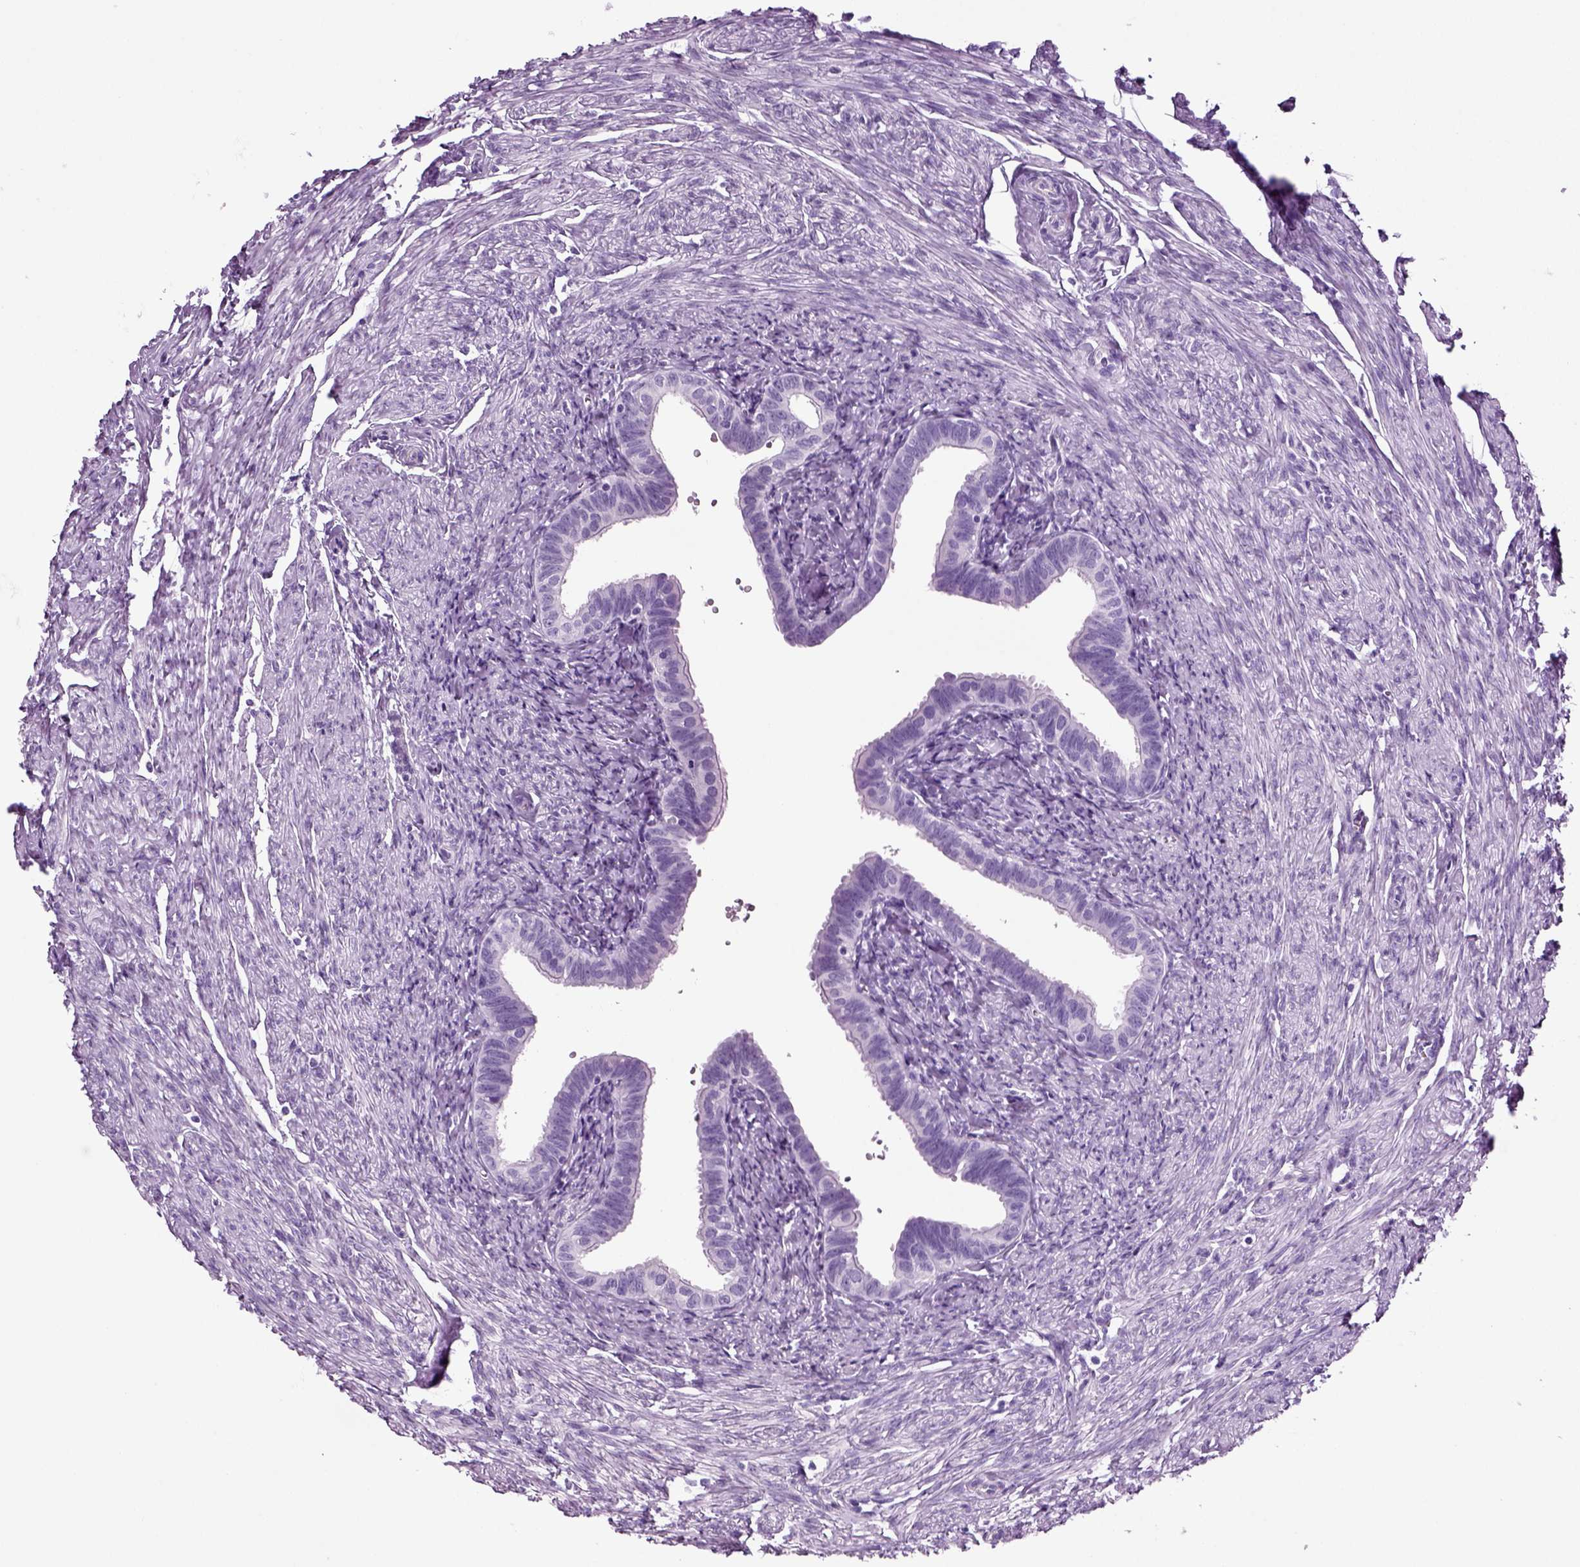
{"staining": {"intensity": "negative", "quantity": "none", "location": "none"}, "tissue": "fallopian tube", "cell_type": "Glandular cells", "image_type": "normal", "snomed": [{"axis": "morphology", "description": "Normal tissue, NOS"}, {"axis": "topography", "description": "Fallopian tube"}, {"axis": "topography", "description": "Ovary"}], "caption": "This is a histopathology image of immunohistochemistry (IHC) staining of unremarkable fallopian tube, which shows no positivity in glandular cells. The staining is performed using DAB brown chromogen with nuclei counter-stained in using hematoxylin.", "gene": "CD109", "patient": {"sex": "female", "age": 57}}